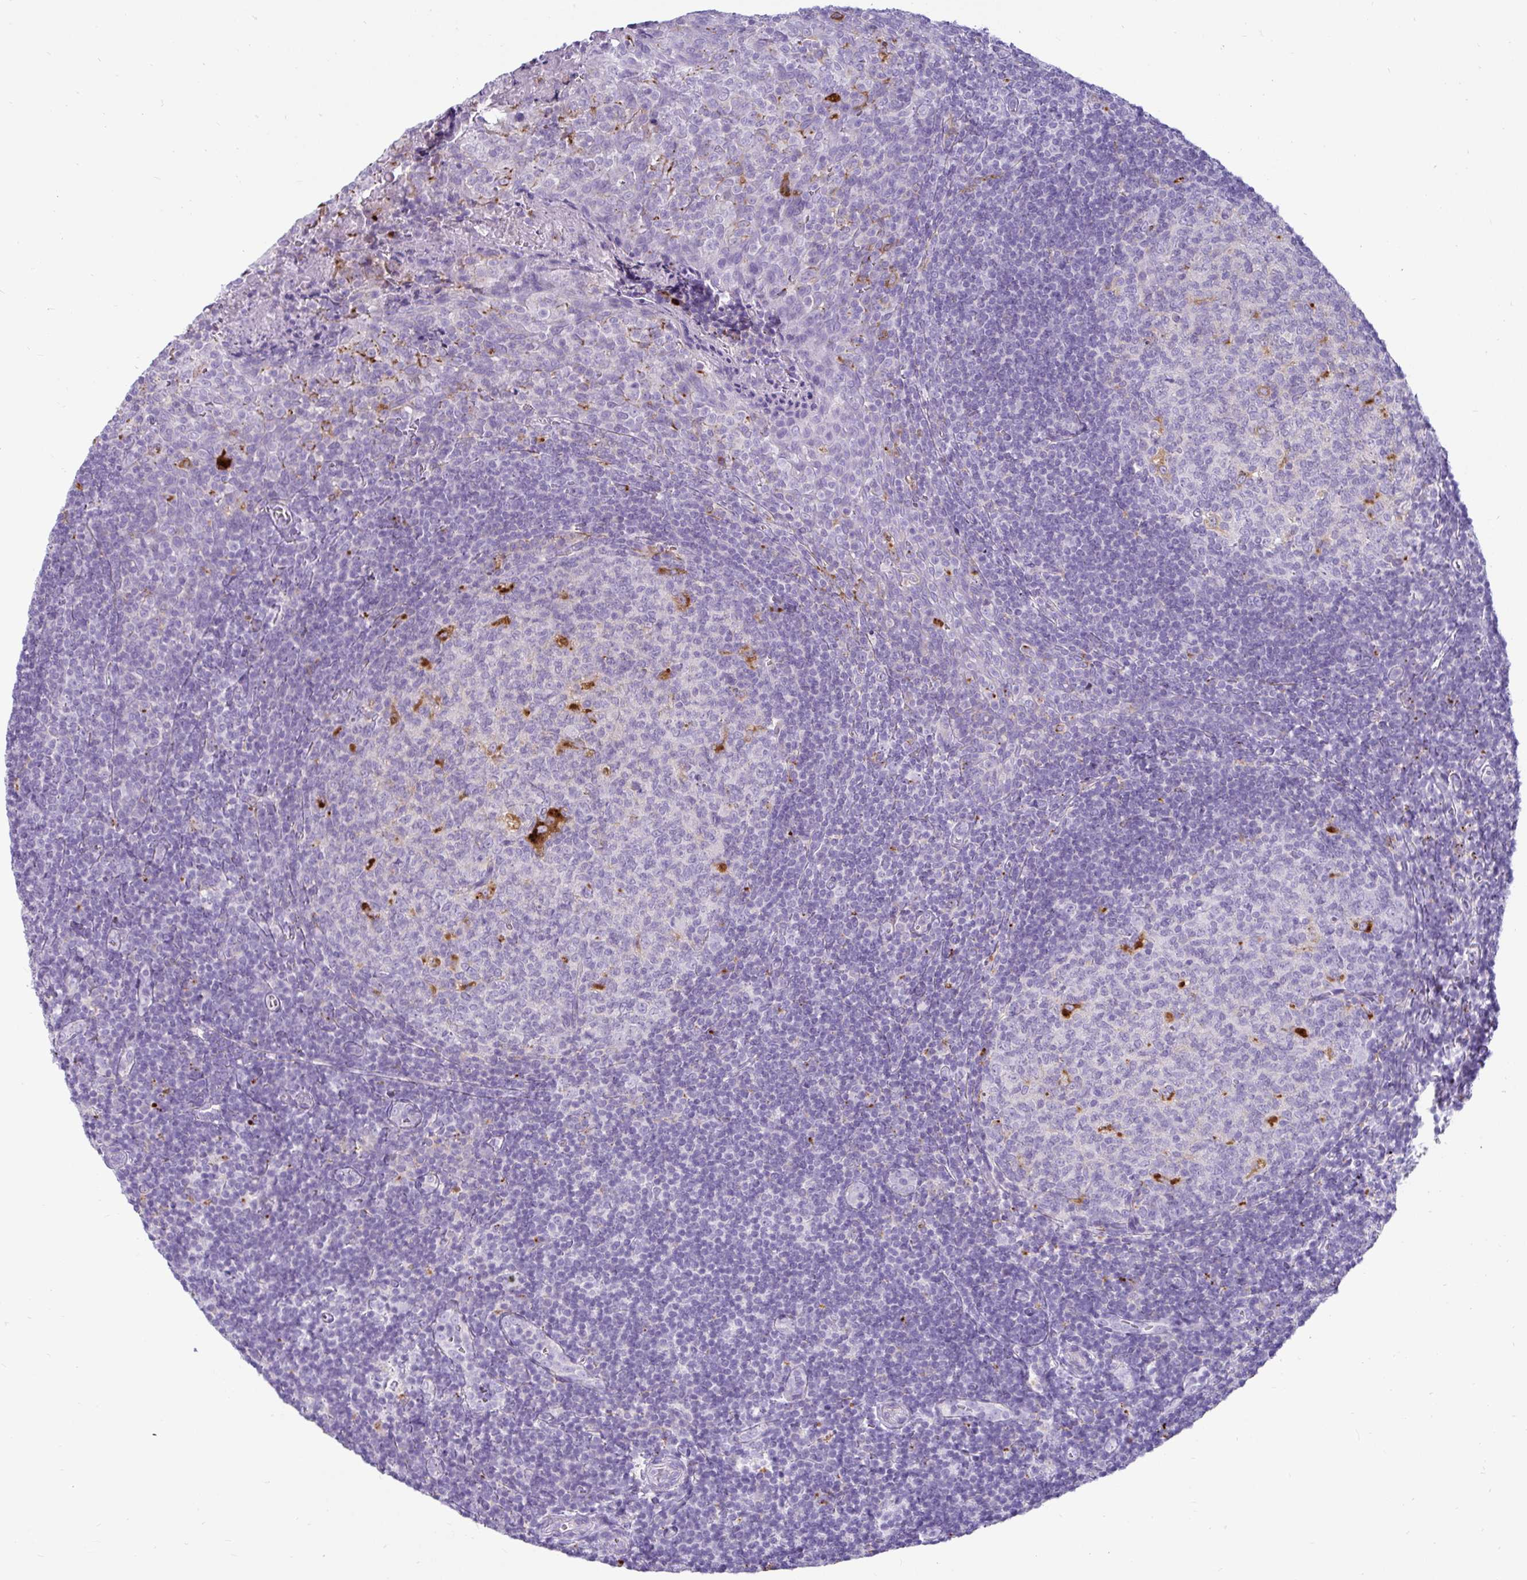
{"staining": {"intensity": "moderate", "quantity": "<25%", "location": "cytoplasmic/membranous"}, "tissue": "tonsil", "cell_type": "Germinal center cells", "image_type": "normal", "snomed": [{"axis": "morphology", "description": "Normal tissue, NOS"}, {"axis": "morphology", "description": "Inflammation, NOS"}, {"axis": "topography", "description": "Tonsil"}], "caption": "Immunohistochemical staining of benign tonsil reveals moderate cytoplasmic/membranous protein expression in approximately <25% of germinal center cells.", "gene": "CTSZ", "patient": {"sex": "female", "age": 31}}